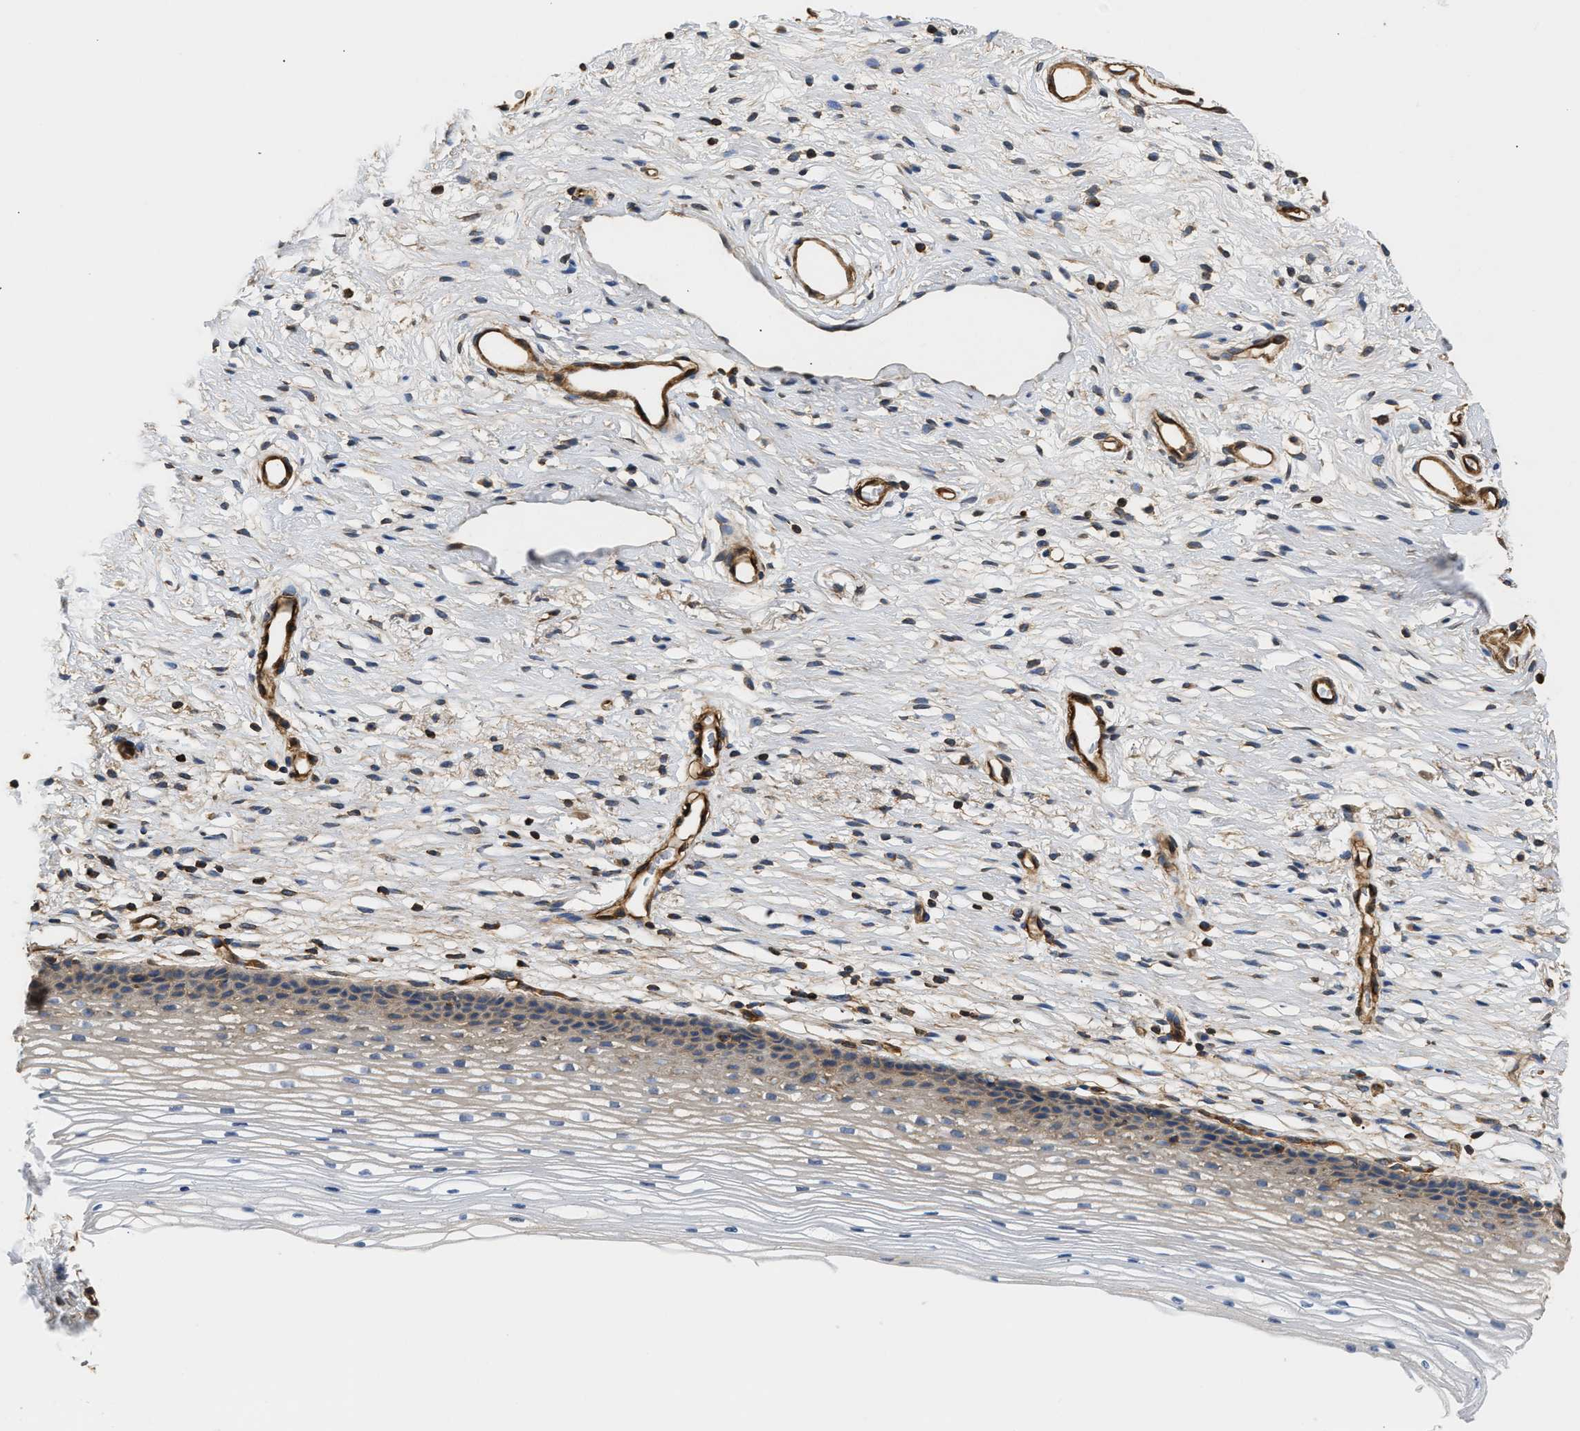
{"staining": {"intensity": "weak", "quantity": "<25%", "location": "cytoplasmic/membranous"}, "tissue": "cervix", "cell_type": "Glandular cells", "image_type": "normal", "snomed": [{"axis": "morphology", "description": "Normal tissue, NOS"}, {"axis": "topography", "description": "Cervix"}], "caption": "This is an immunohistochemistry (IHC) histopathology image of unremarkable cervix. There is no staining in glandular cells.", "gene": "SAMD9L", "patient": {"sex": "female", "age": 77}}